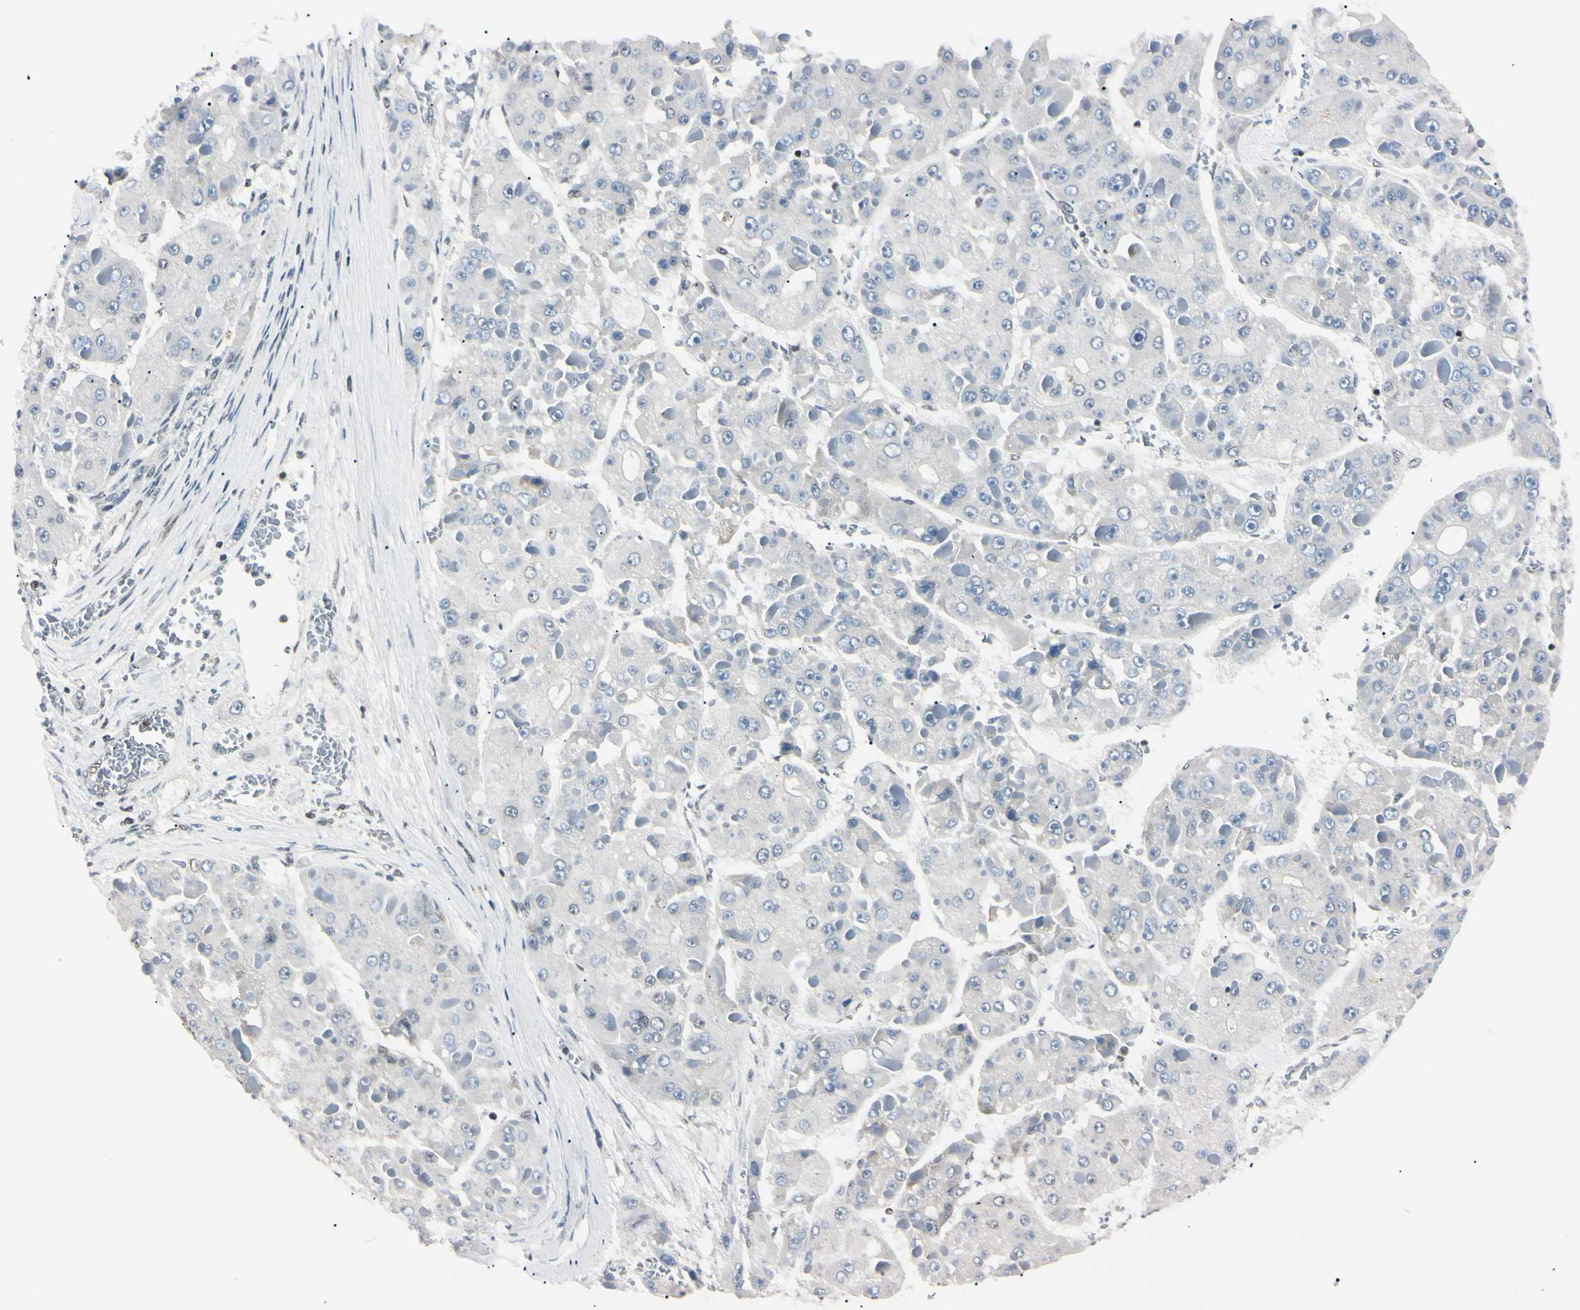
{"staining": {"intensity": "negative", "quantity": "none", "location": "none"}, "tissue": "liver cancer", "cell_type": "Tumor cells", "image_type": "cancer", "snomed": [{"axis": "morphology", "description": "Carcinoma, Hepatocellular, NOS"}, {"axis": "topography", "description": "Liver"}], "caption": "This is a image of immunohistochemistry (IHC) staining of liver cancer, which shows no expression in tumor cells.", "gene": "C1orf174", "patient": {"sex": "female", "age": 73}}